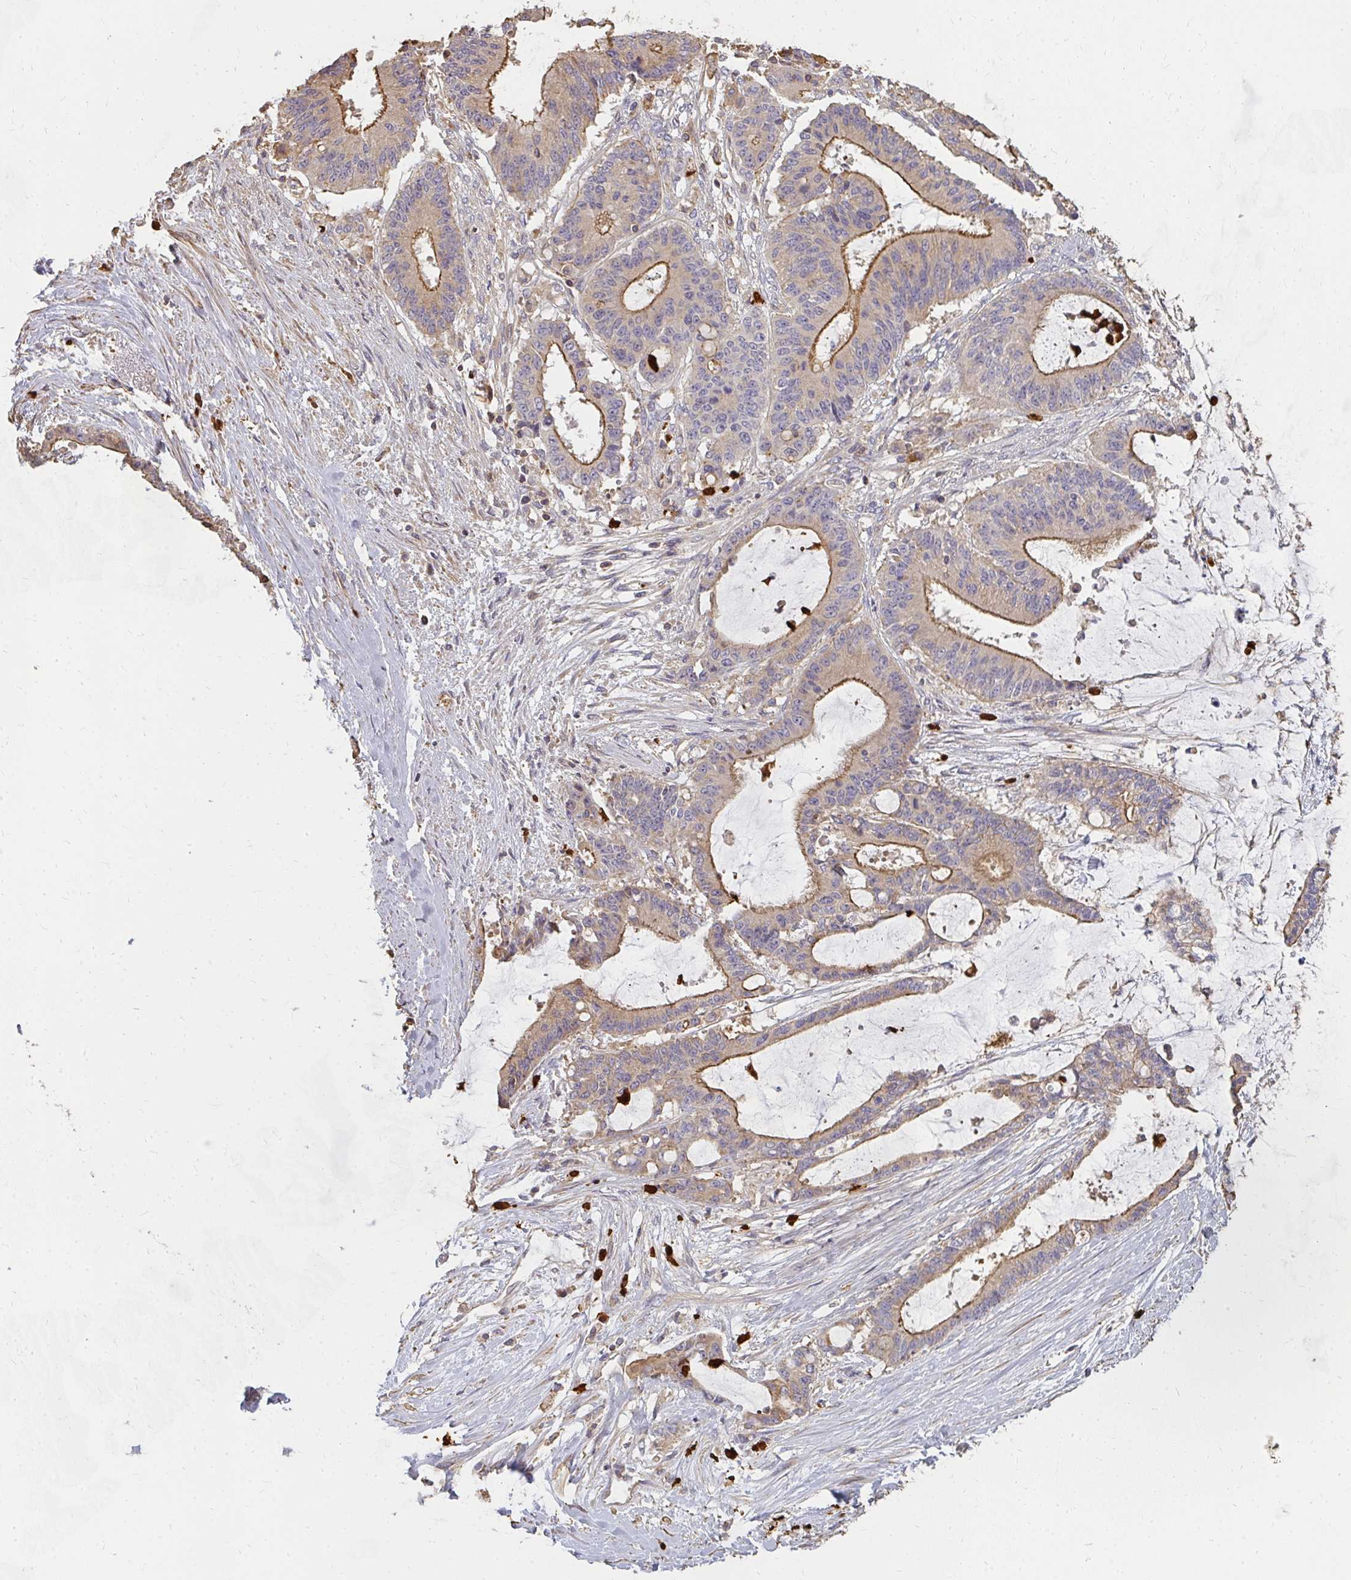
{"staining": {"intensity": "moderate", "quantity": "25%-75%", "location": "cytoplasmic/membranous"}, "tissue": "liver cancer", "cell_type": "Tumor cells", "image_type": "cancer", "snomed": [{"axis": "morphology", "description": "Normal tissue, NOS"}, {"axis": "morphology", "description": "Cholangiocarcinoma"}, {"axis": "topography", "description": "Liver"}, {"axis": "topography", "description": "Peripheral nerve tissue"}], "caption": "Immunohistochemical staining of human liver cancer demonstrates medium levels of moderate cytoplasmic/membranous protein positivity in about 25%-75% of tumor cells.", "gene": "CNTRL", "patient": {"sex": "female", "age": 73}}